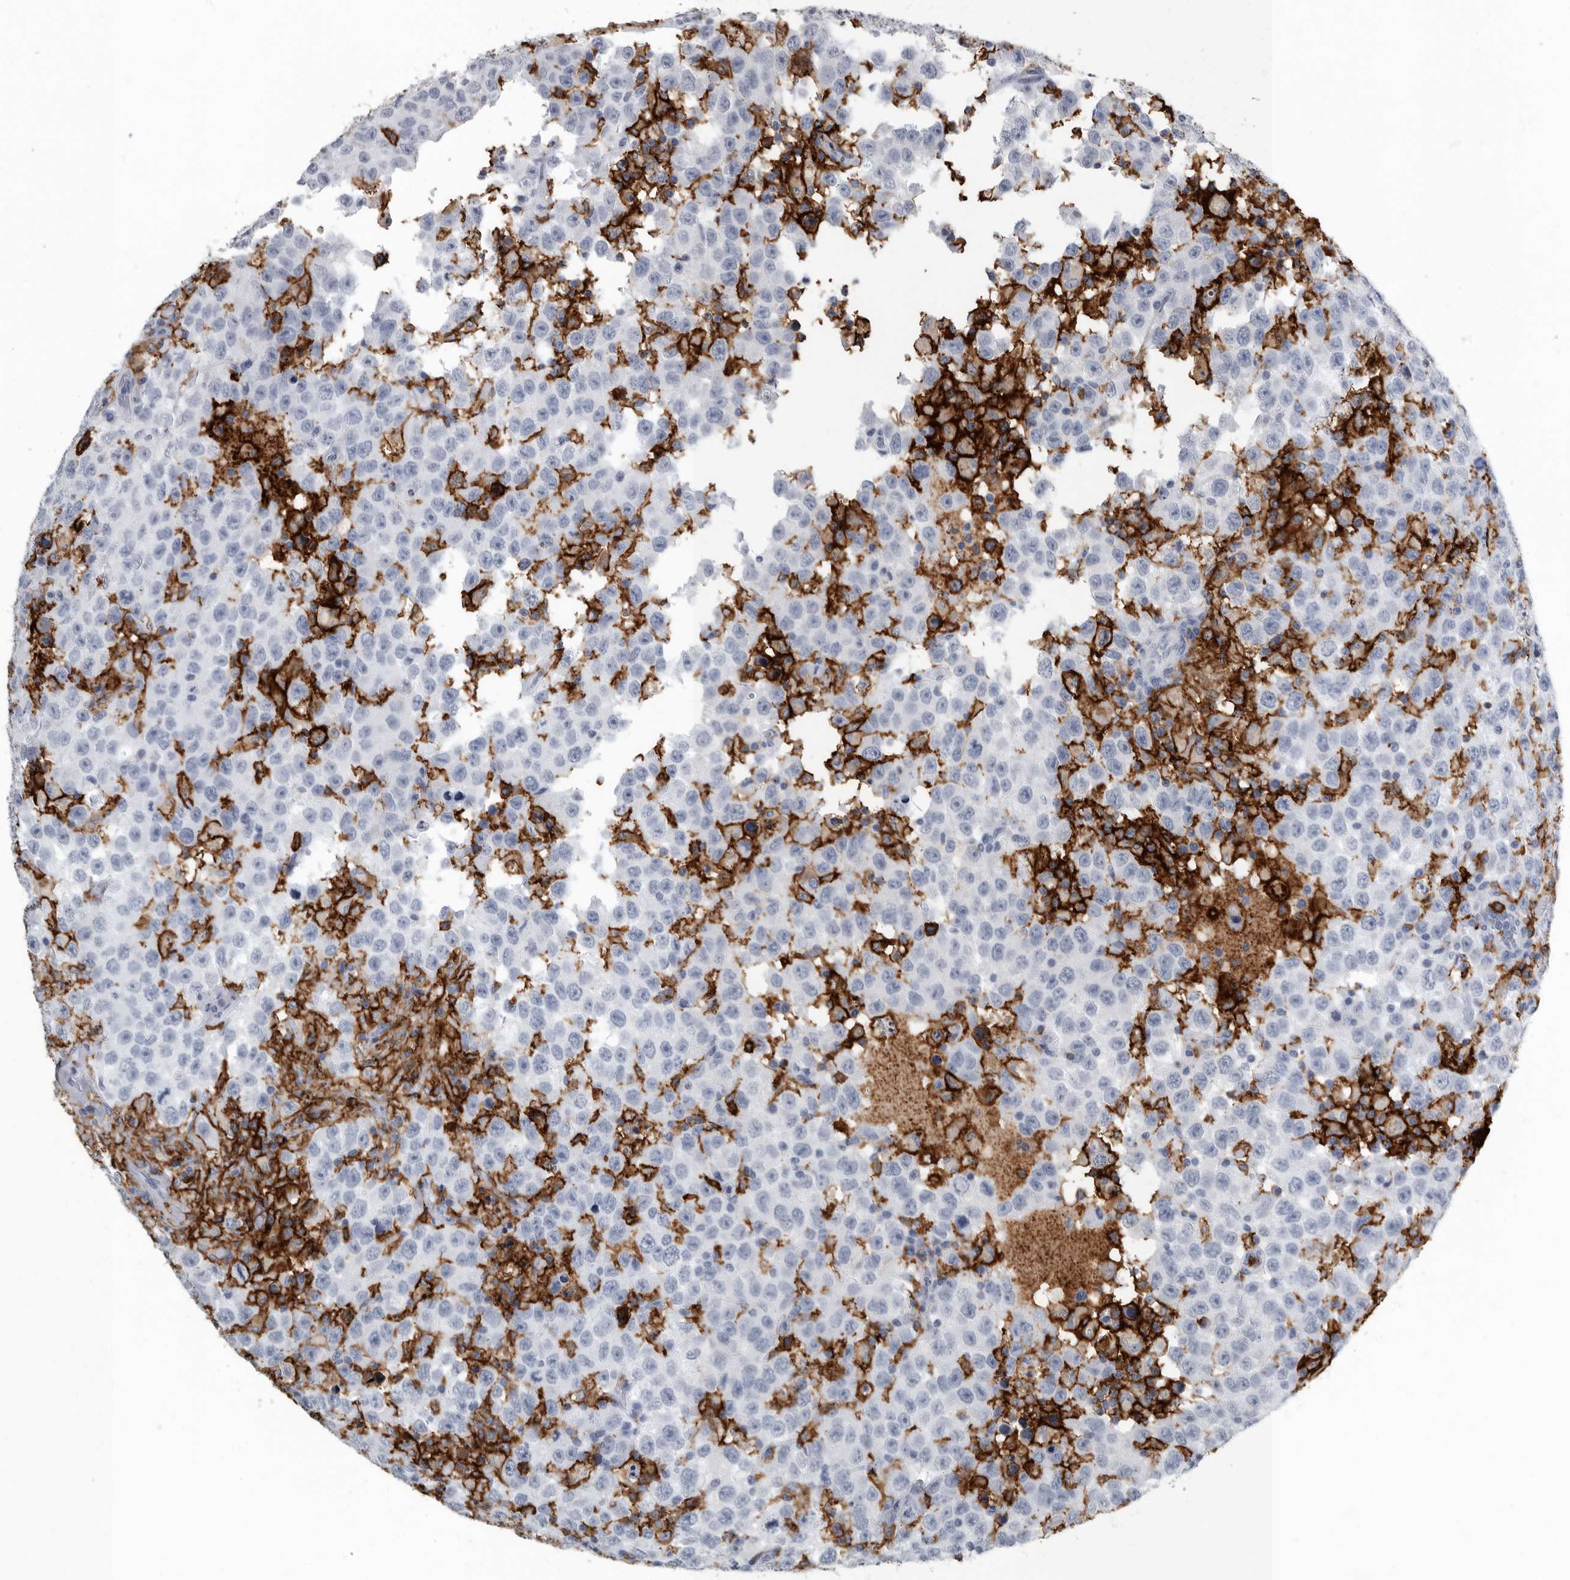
{"staining": {"intensity": "negative", "quantity": "none", "location": "none"}, "tissue": "testis cancer", "cell_type": "Tumor cells", "image_type": "cancer", "snomed": [{"axis": "morphology", "description": "Seminoma, NOS"}, {"axis": "topography", "description": "Testis"}], "caption": "Immunohistochemistry histopathology image of neoplastic tissue: human seminoma (testis) stained with DAB reveals no significant protein staining in tumor cells.", "gene": "FCER1G", "patient": {"sex": "male", "age": 41}}